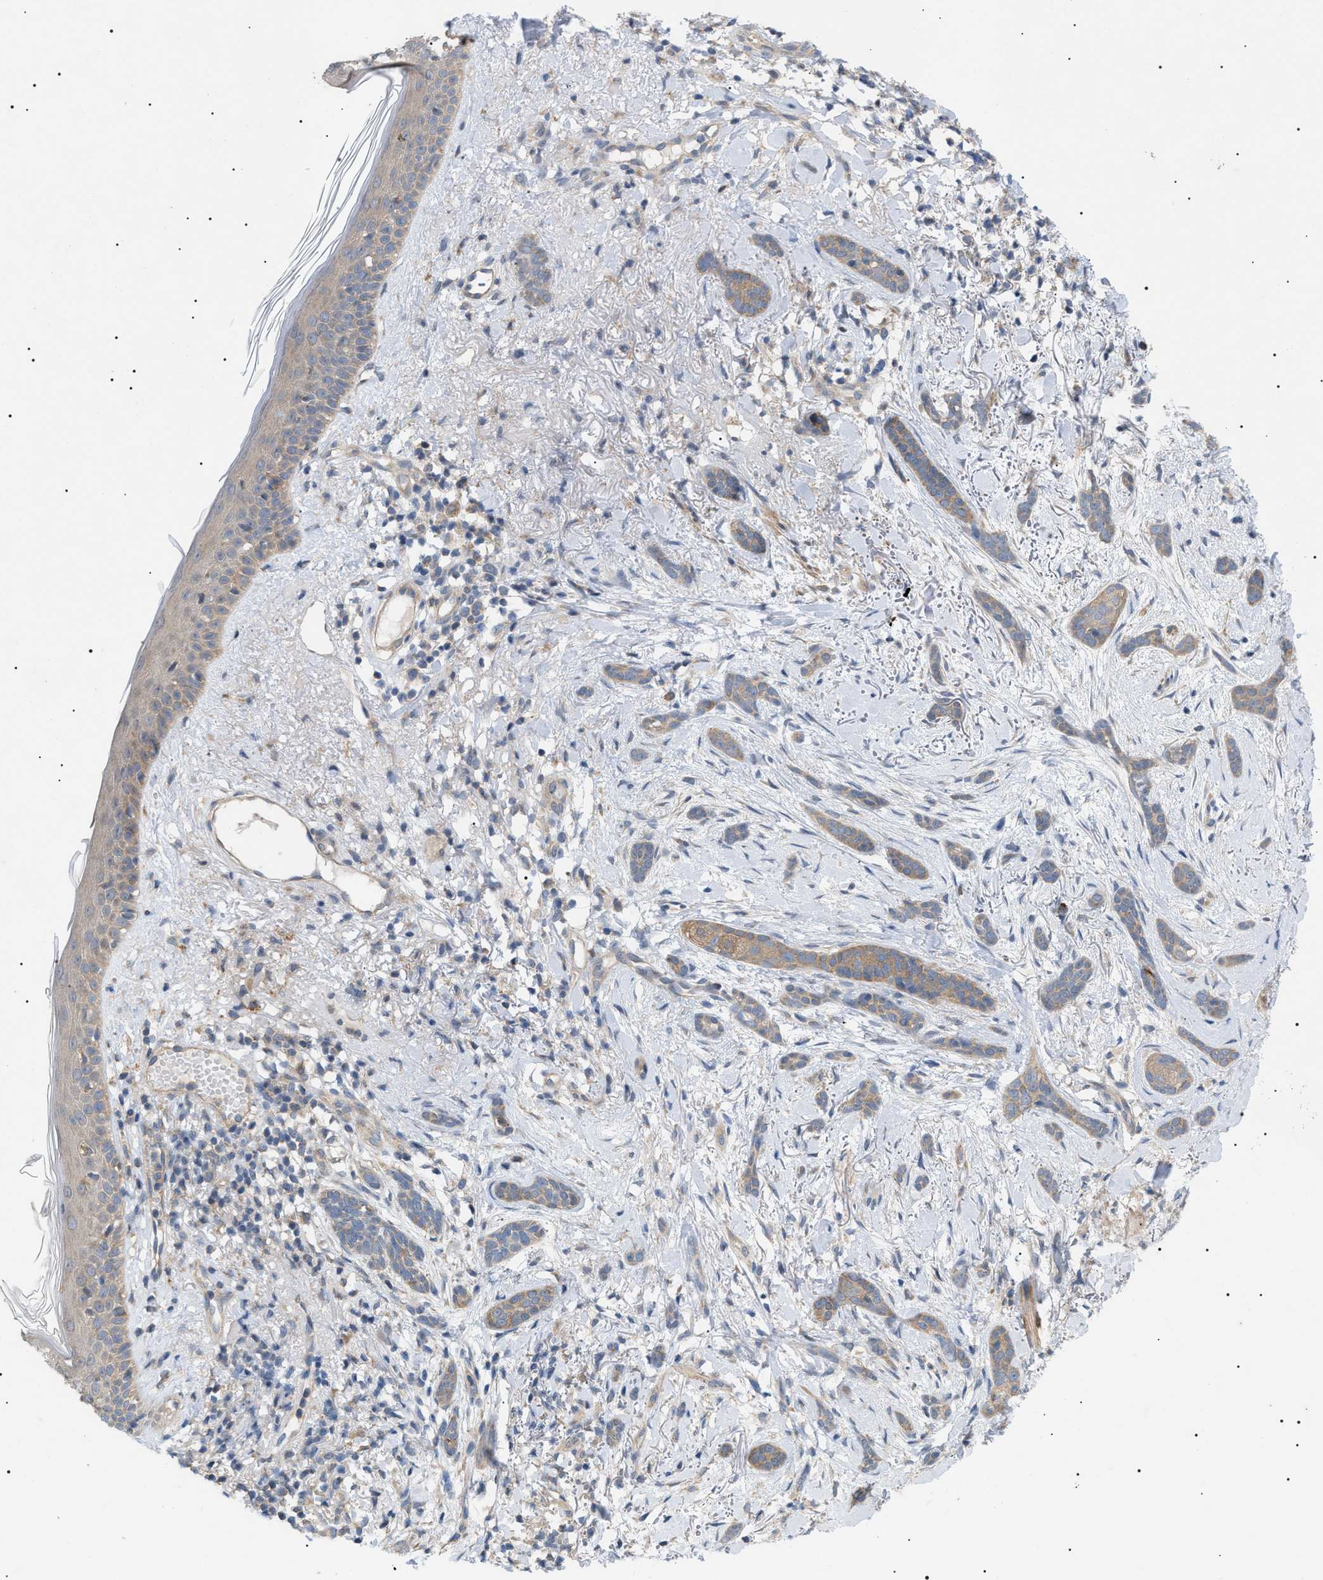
{"staining": {"intensity": "weak", "quantity": ">75%", "location": "cytoplasmic/membranous"}, "tissue": "skin cancer", "cell_type": "Tumor cells", "image_type": "cancer", "snomed": [{"axis": "morphology", "description": "Basal cell carcinoma"}, {"axis": "morphology", "description": "Adnexal tumor, benign"}, {"axis": "topography", "description": "Skin"}], "caption": "Skin benign adnexal tumor stained with immunohistochemistry reveals weak cytoplasmic/membranous staining in about >75% of tumor cells. The protein is shown in brown color, while the nuclei are stained blue.", "gene": "IRS2", "patient": {"sex": "female", "age": 42}}